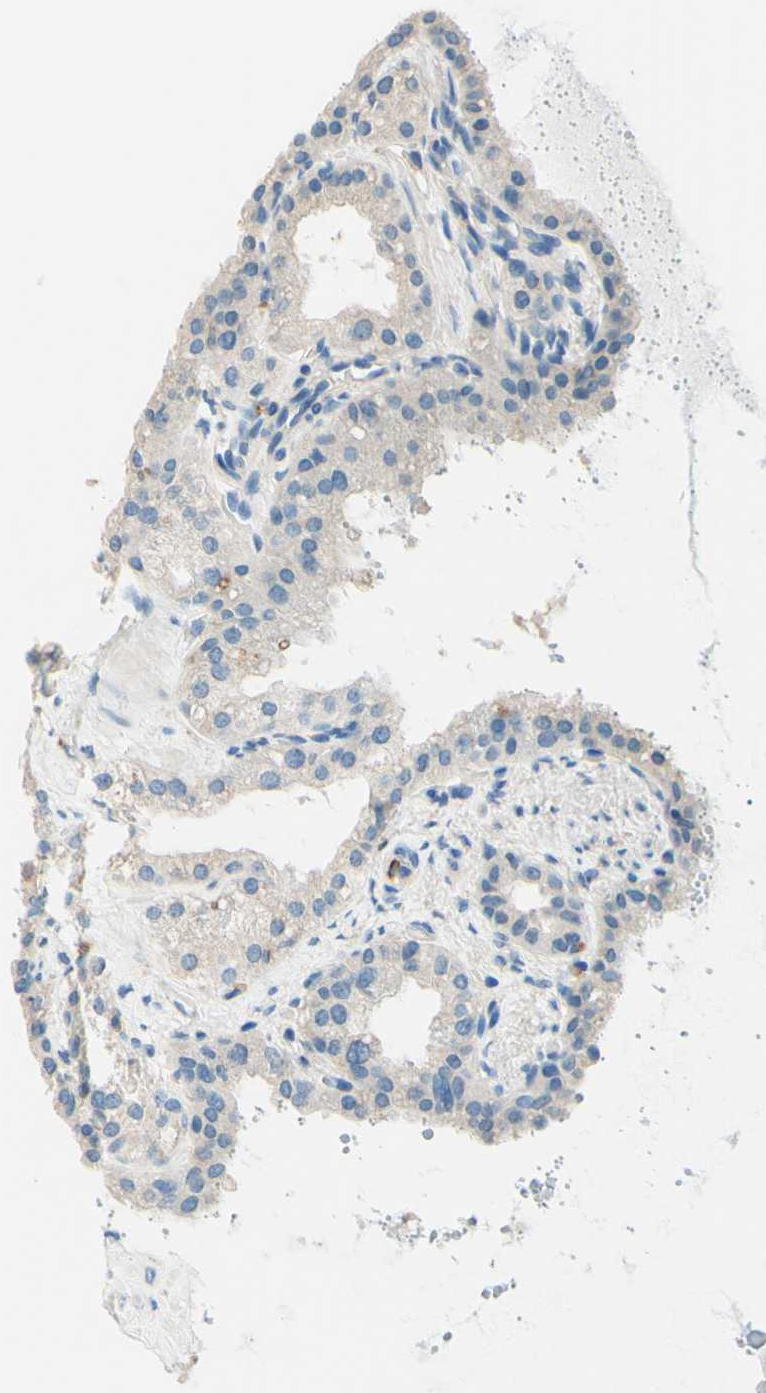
{"staining": {"intensity": "weak", "quantity": "<25%", "location": "cytoplasmic/membranous"}, "tissue": "seminal vesicle", "cell_type": "Glandular cells", "image_type": "normal", "snomed": [{"axis": "morphology", "description": "Normal tissue, NOS"}, {"axis": "topography", "description": "Seminal veicle"}], "caption": "Human seminal vesicle stained for a protein using immunohistochemistry (IHC) exhibits no positivity in glandular cells.", "gene": "SIGLEC9", "patient": {"sex": "male", "age": 68}}